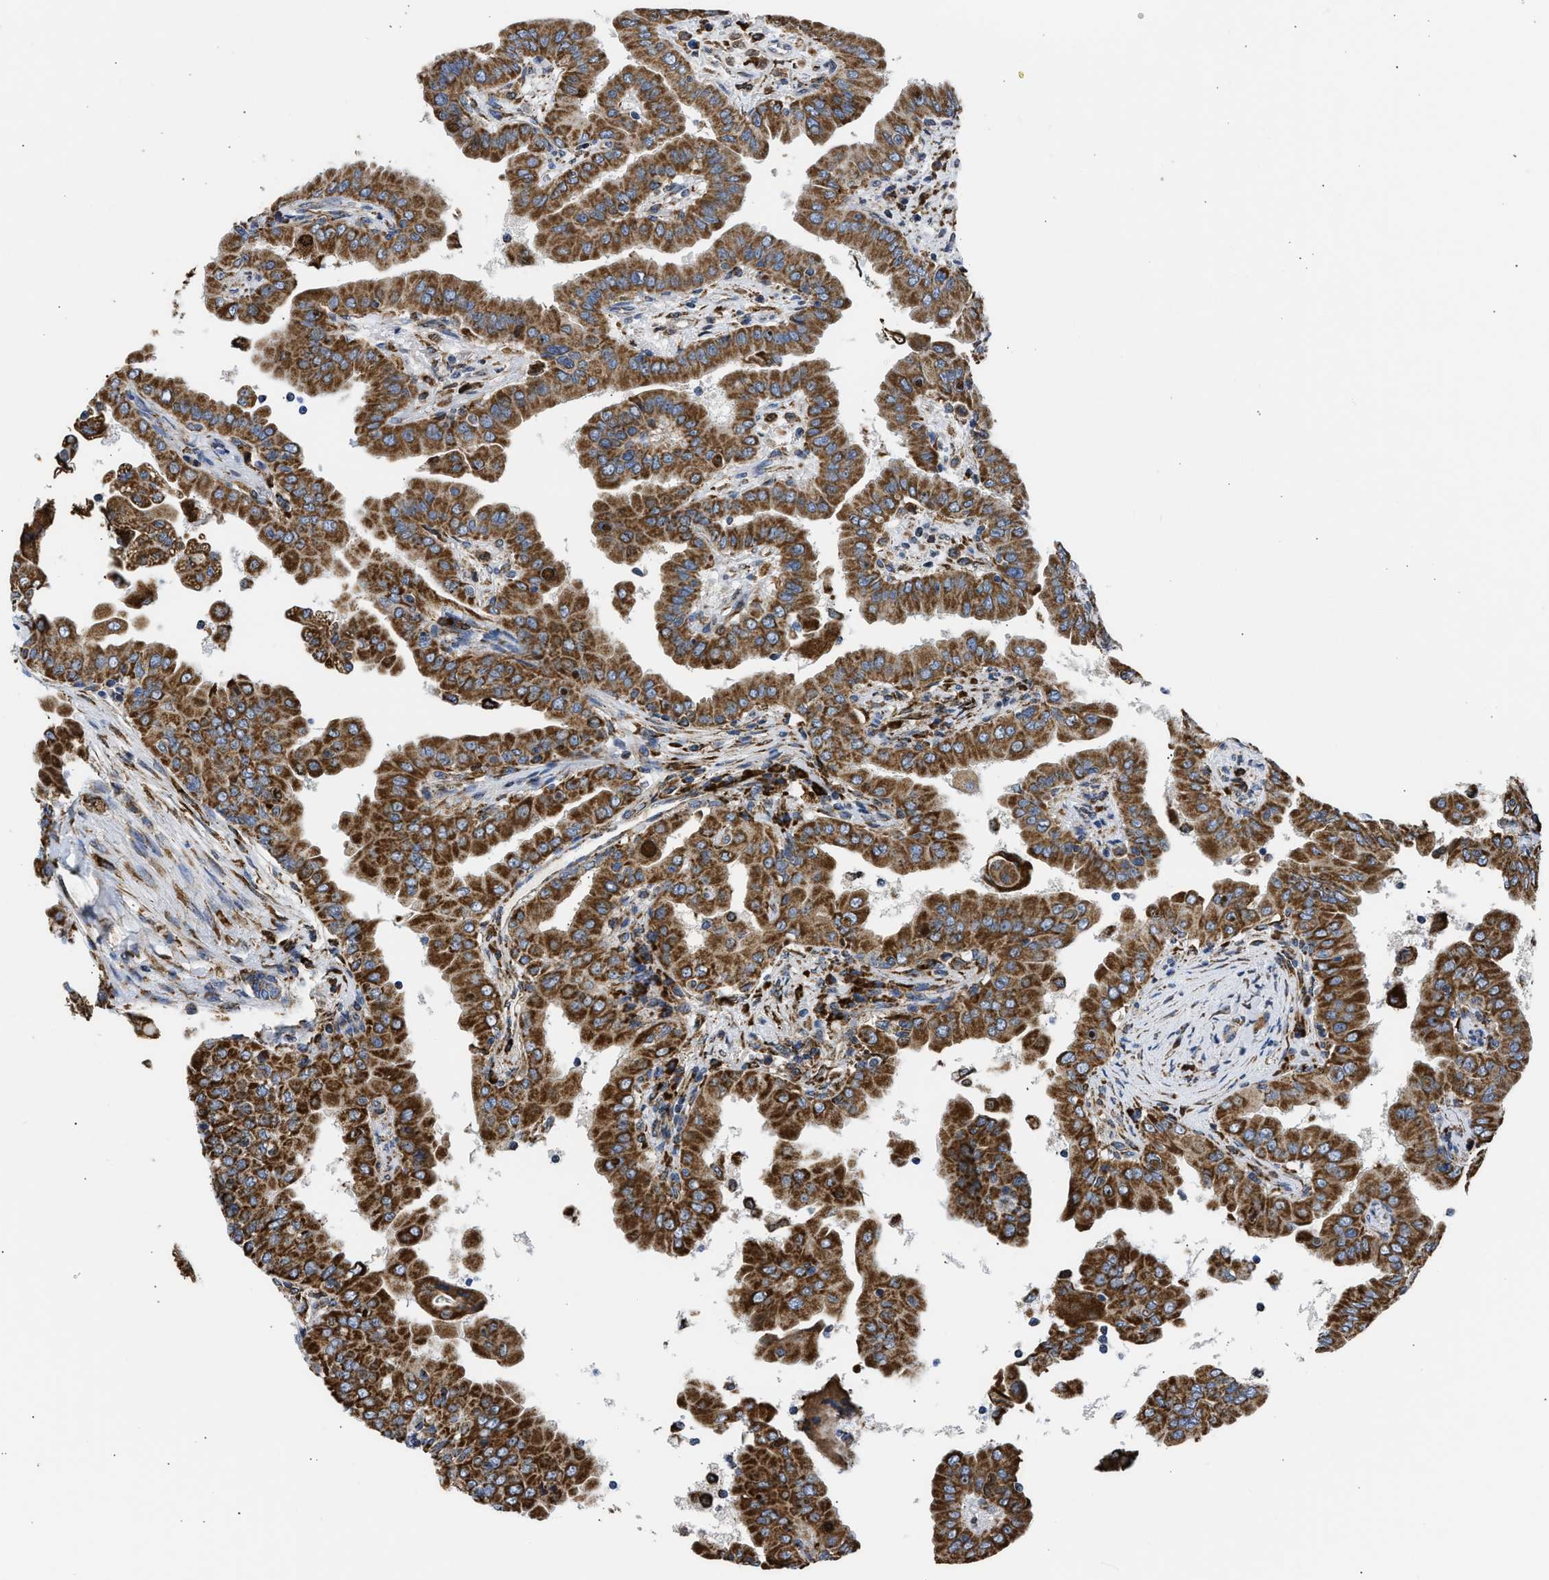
{"staining": {"intensity": "strong", "quantity": ">75%", "location": "cytoplasmic/membranous"}, "tissue": "thyroid cancer", "cell_type": "Tumor cells", "image_type": "cancer", "snomed": [{"axis": "morphology", "description": "Papillary adenocarcinoma, NOS"}, {"axis": "topography", "description": "Thyroid gland"}], "caption": "Immunohistochemical staining of papillary adenocarcinoma (thyroid) reveals high levels of strong cytoplasmic/membranous staining in approximately >75% of tumor cells.", "gene": "CYCS", "patient": {"sex": "male", "age": 33}}